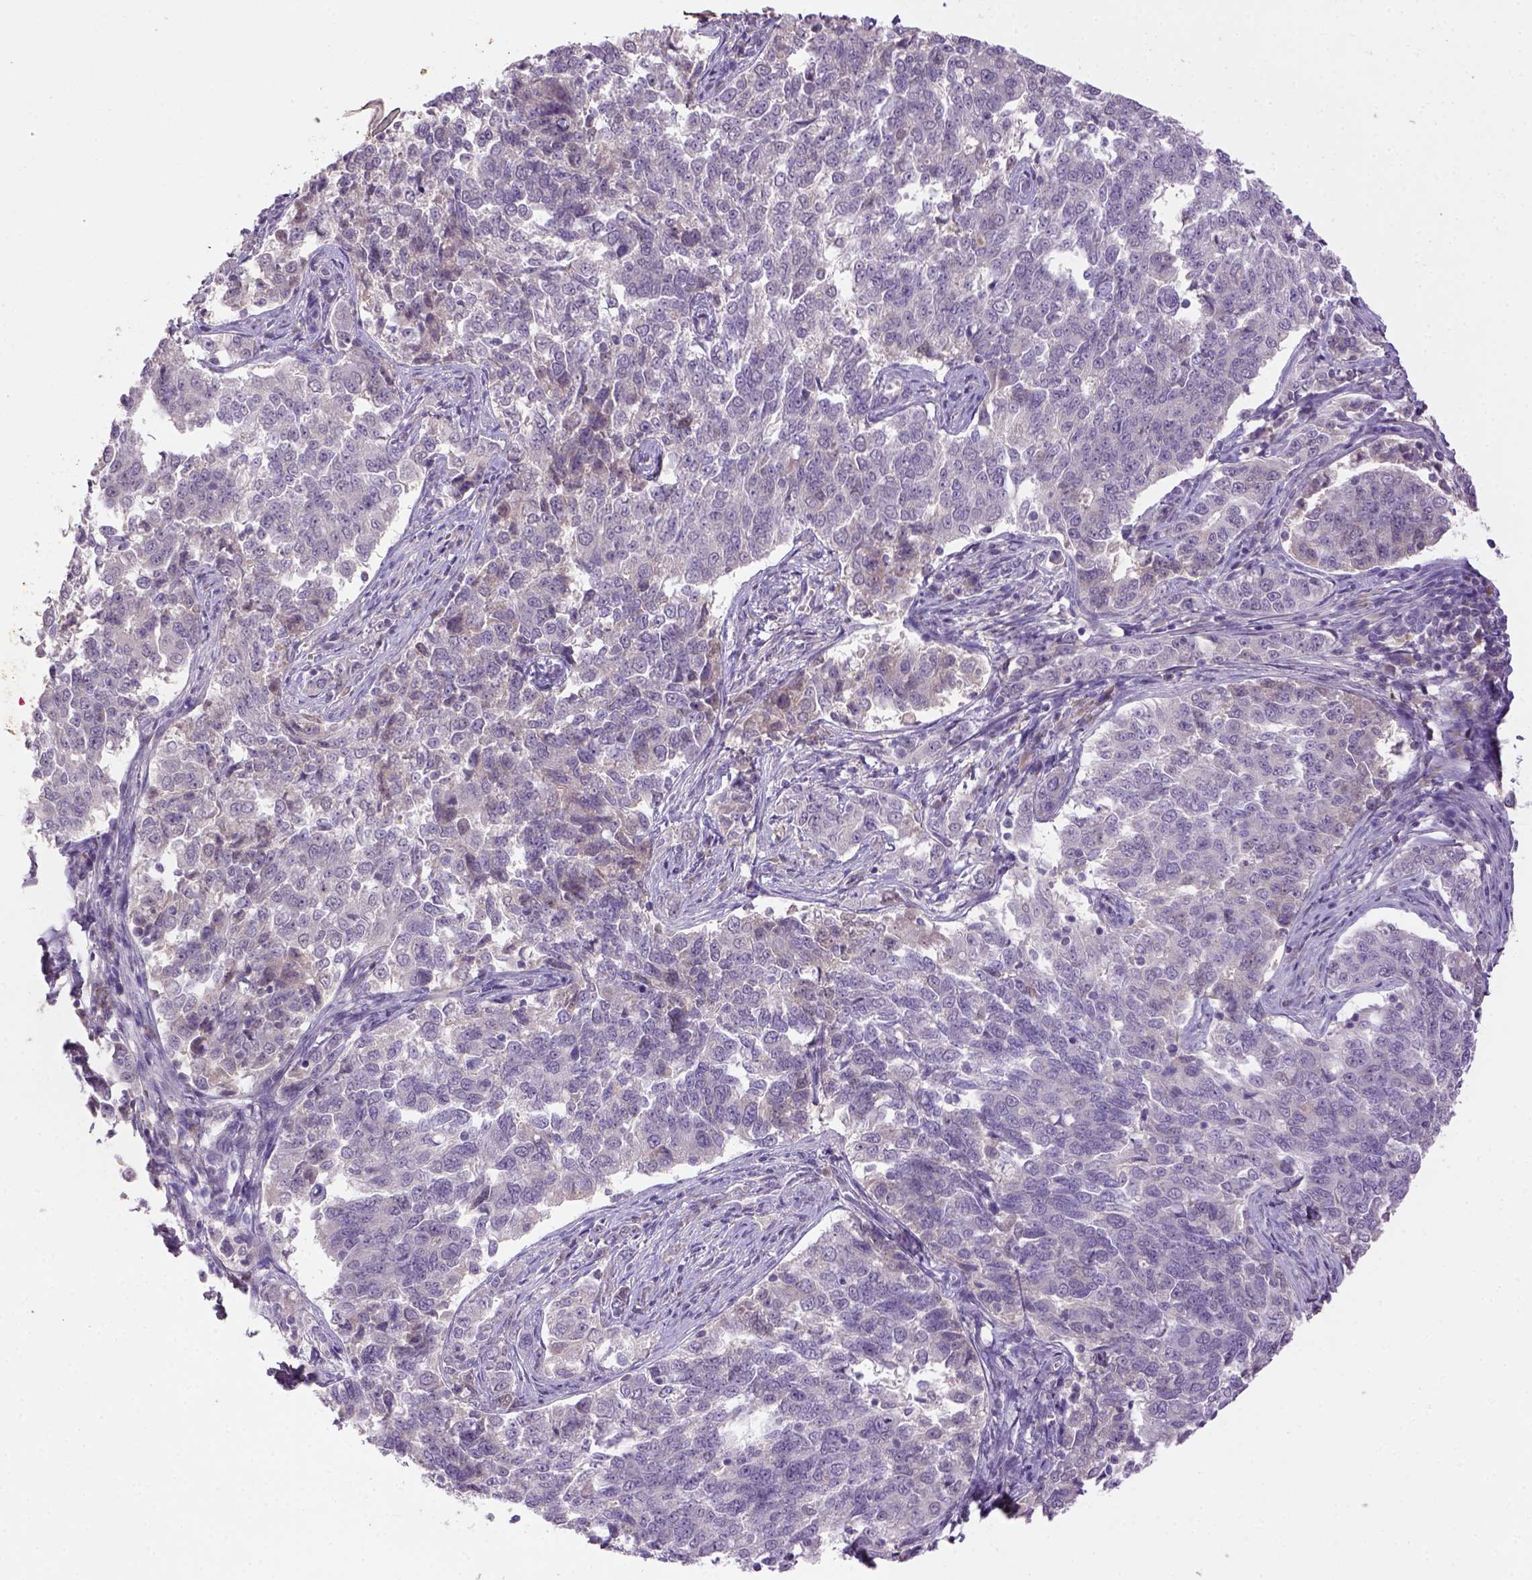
{"staining": {"intensity": "negative", "quantity": "none", "location": "none"}, "tissue": "endometrial cancer", "cell_type": "Tumor cells", "image_type": "cancer", "snomed": [{"axis": "morphology", "description": "Adenocarcinoma, NOS"}, {"axis": "topography", "description": "Endometrium"}], "caption": "This is an IHC photomicrograph of endometrial cancer (adenocarcinoma). There is no staining in tumor cells.", "gene": "NLGN2", "patient": {"sex": "female", "age": 43}}